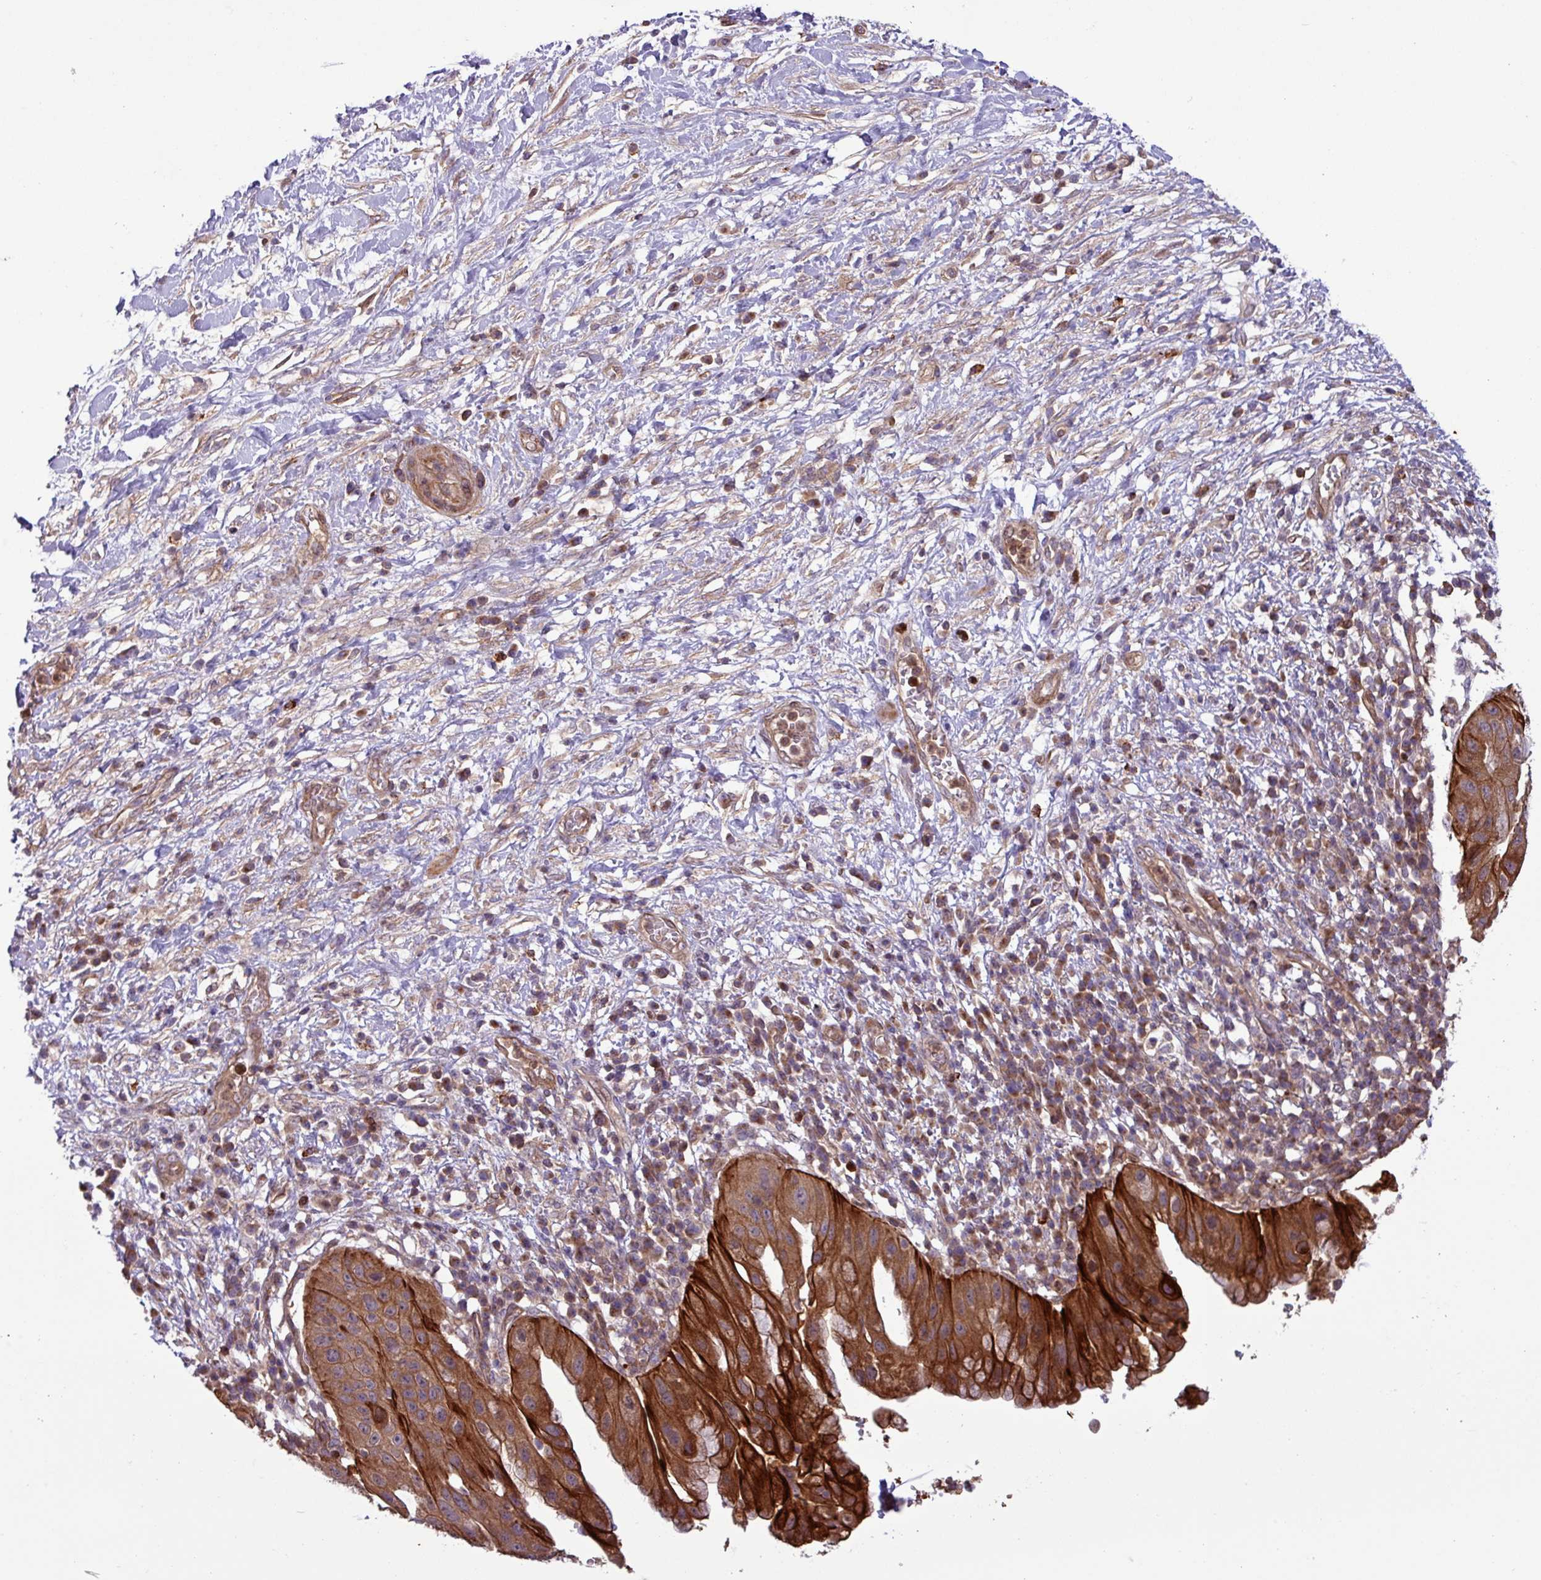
{"staining": {"intensity": "strong", "quantity": ">75%", "location": "cytoplasmic/membranous"}, "tissue": "pancreatic cancer", "cell_type": "Tumor cells", "image_type": "cancer", "snomed": [{"axis": "morphology", "description": "Adenocarcinoma, NOS"}, {"axis": "topography", "description": "Pancreas"}], "caption": "The immunohistochemical stain shows strong cytoplasmic/membranous positivity in tumor cells of pancreatic adenocarcinoma tissue.", "gene": "CNTRL", "patient": {"sex": "male", "age": 68}}